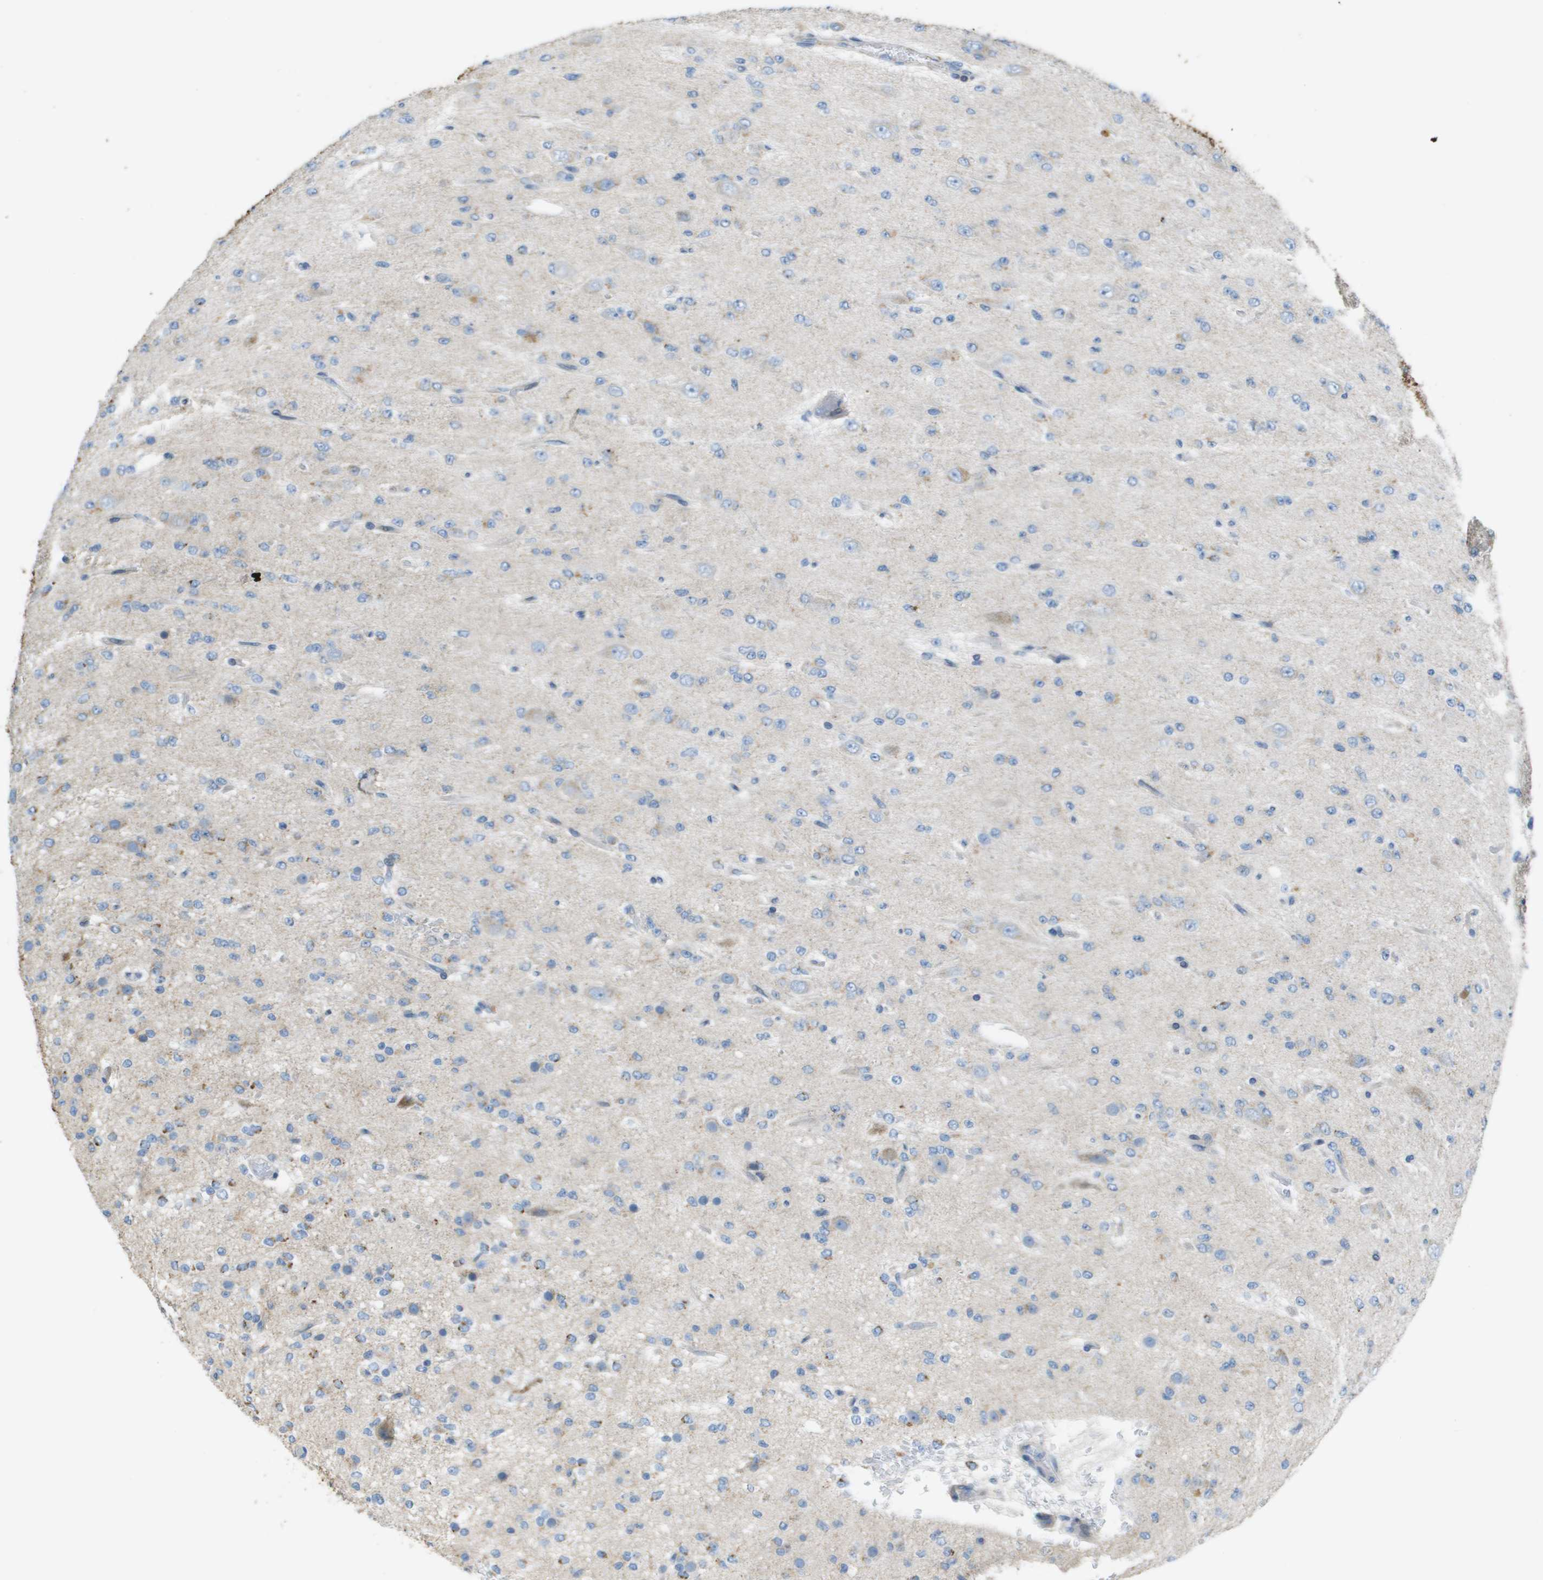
{"staining": {"intensity": "weak", "quantity": "<25%", "location": "cytoplasmic/membranous"}, "tissue": "glioma", "cell_type": "Tumor cells", "image_type": "cancer", "snomed": [{"axis": "morphology", "description": "Glioma, malignant, Low grade"}, {"axis": "topography", "description": "Brain"}], "caption": "Malignant low-grade glioma was stained to show a protein in brown. There is no significant staining in tumor cells.", "gene": "GALNT6", "patient": {"sex": "male", "age": 38}}